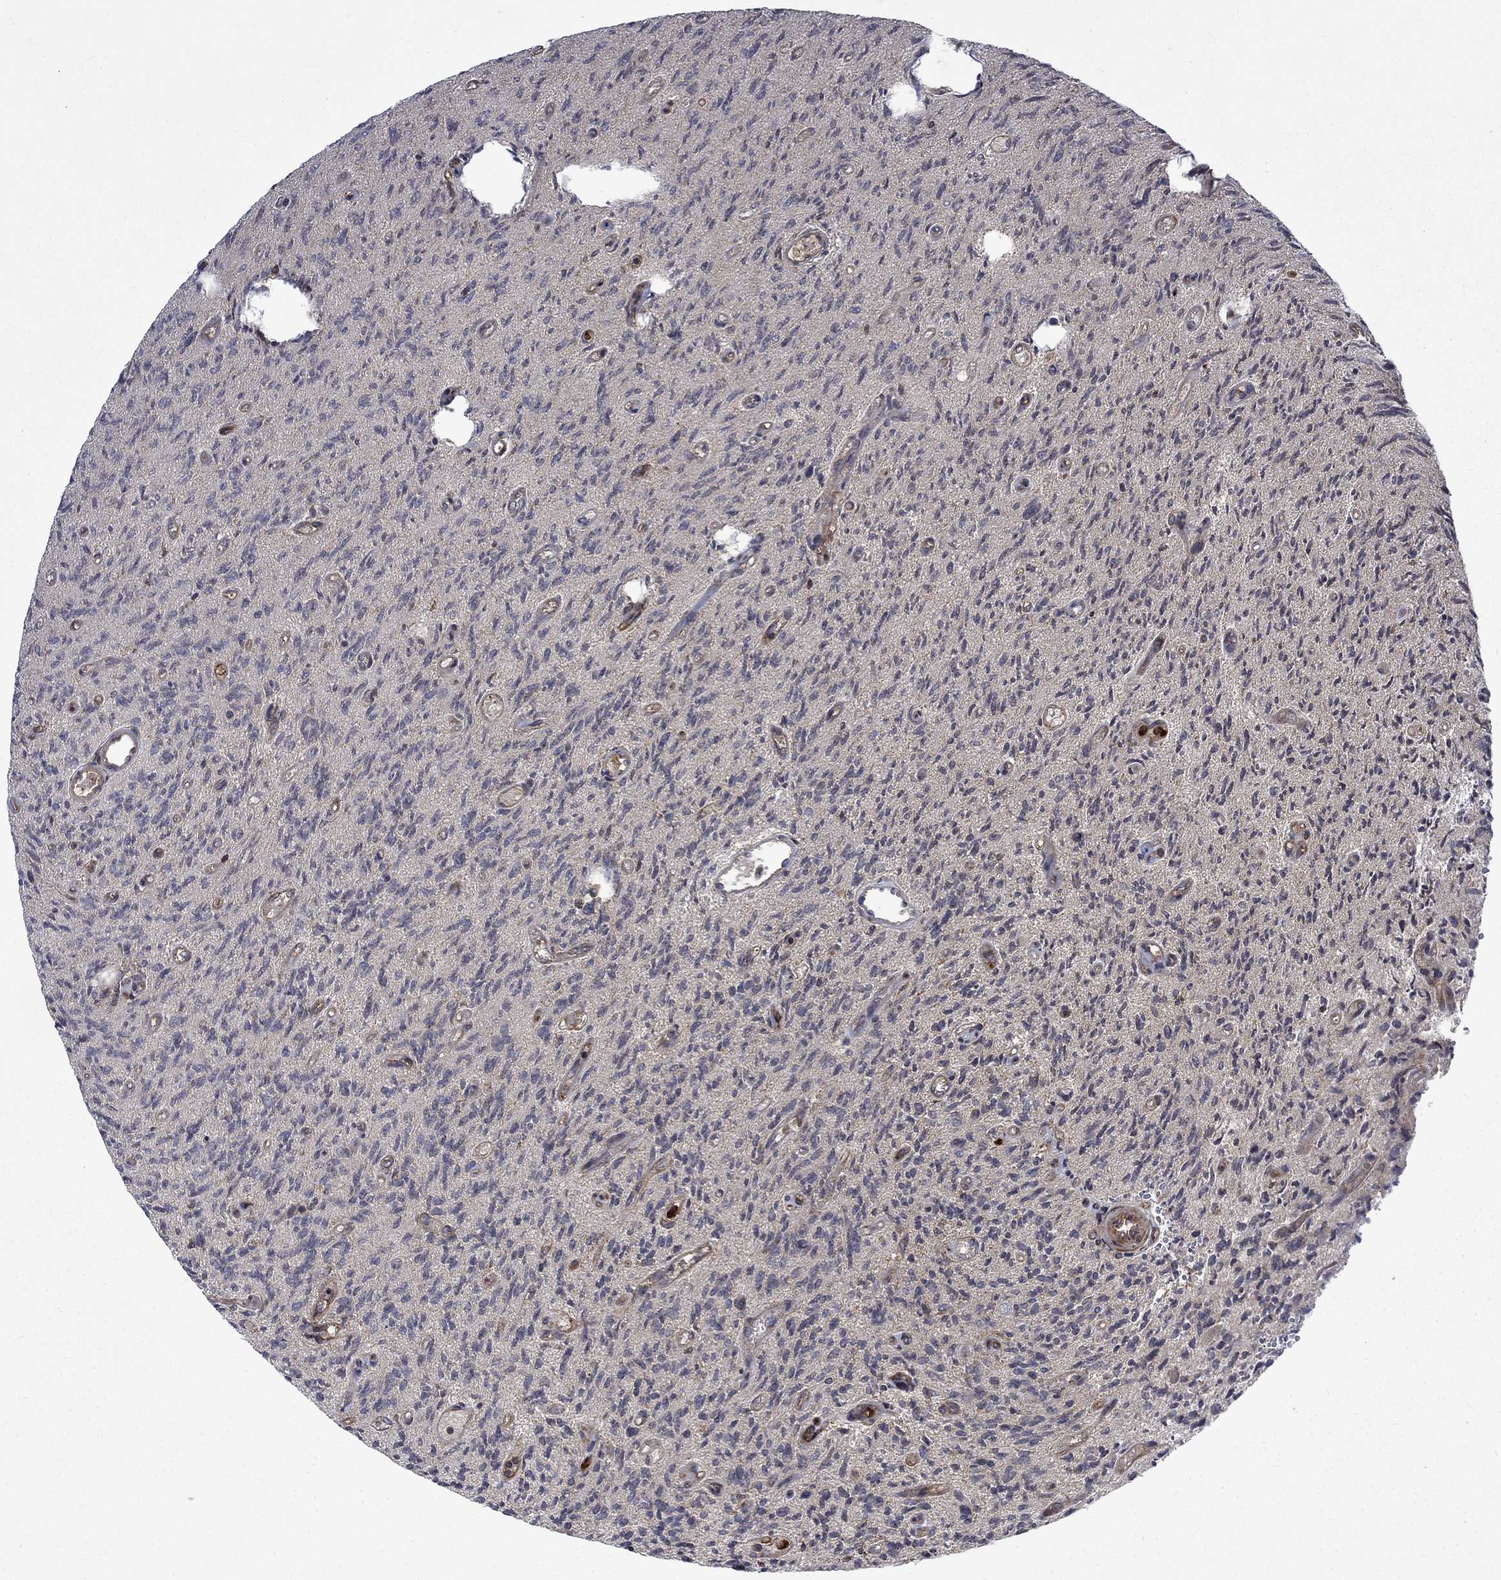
{"staining": {"intensity": "negative", "quantity": "none", "location": "none"}, "tissue": "glioma", "cell_type": "Tumor cells", "image_type": "cancer", "snomed": [{"axis": "morphology", "description": "Glioma, malignant, High grade"}, {"axis": "topography", "description": "Brain"}], "caption": "IHC image of neoplastic tissue: human glioma stained with DAB (3,3'-diaminobenzidine) exhibits no significant protein expression in tumor cells.", "gene": "TMEM33", "patient": {"sex": "male", "age": 64}}